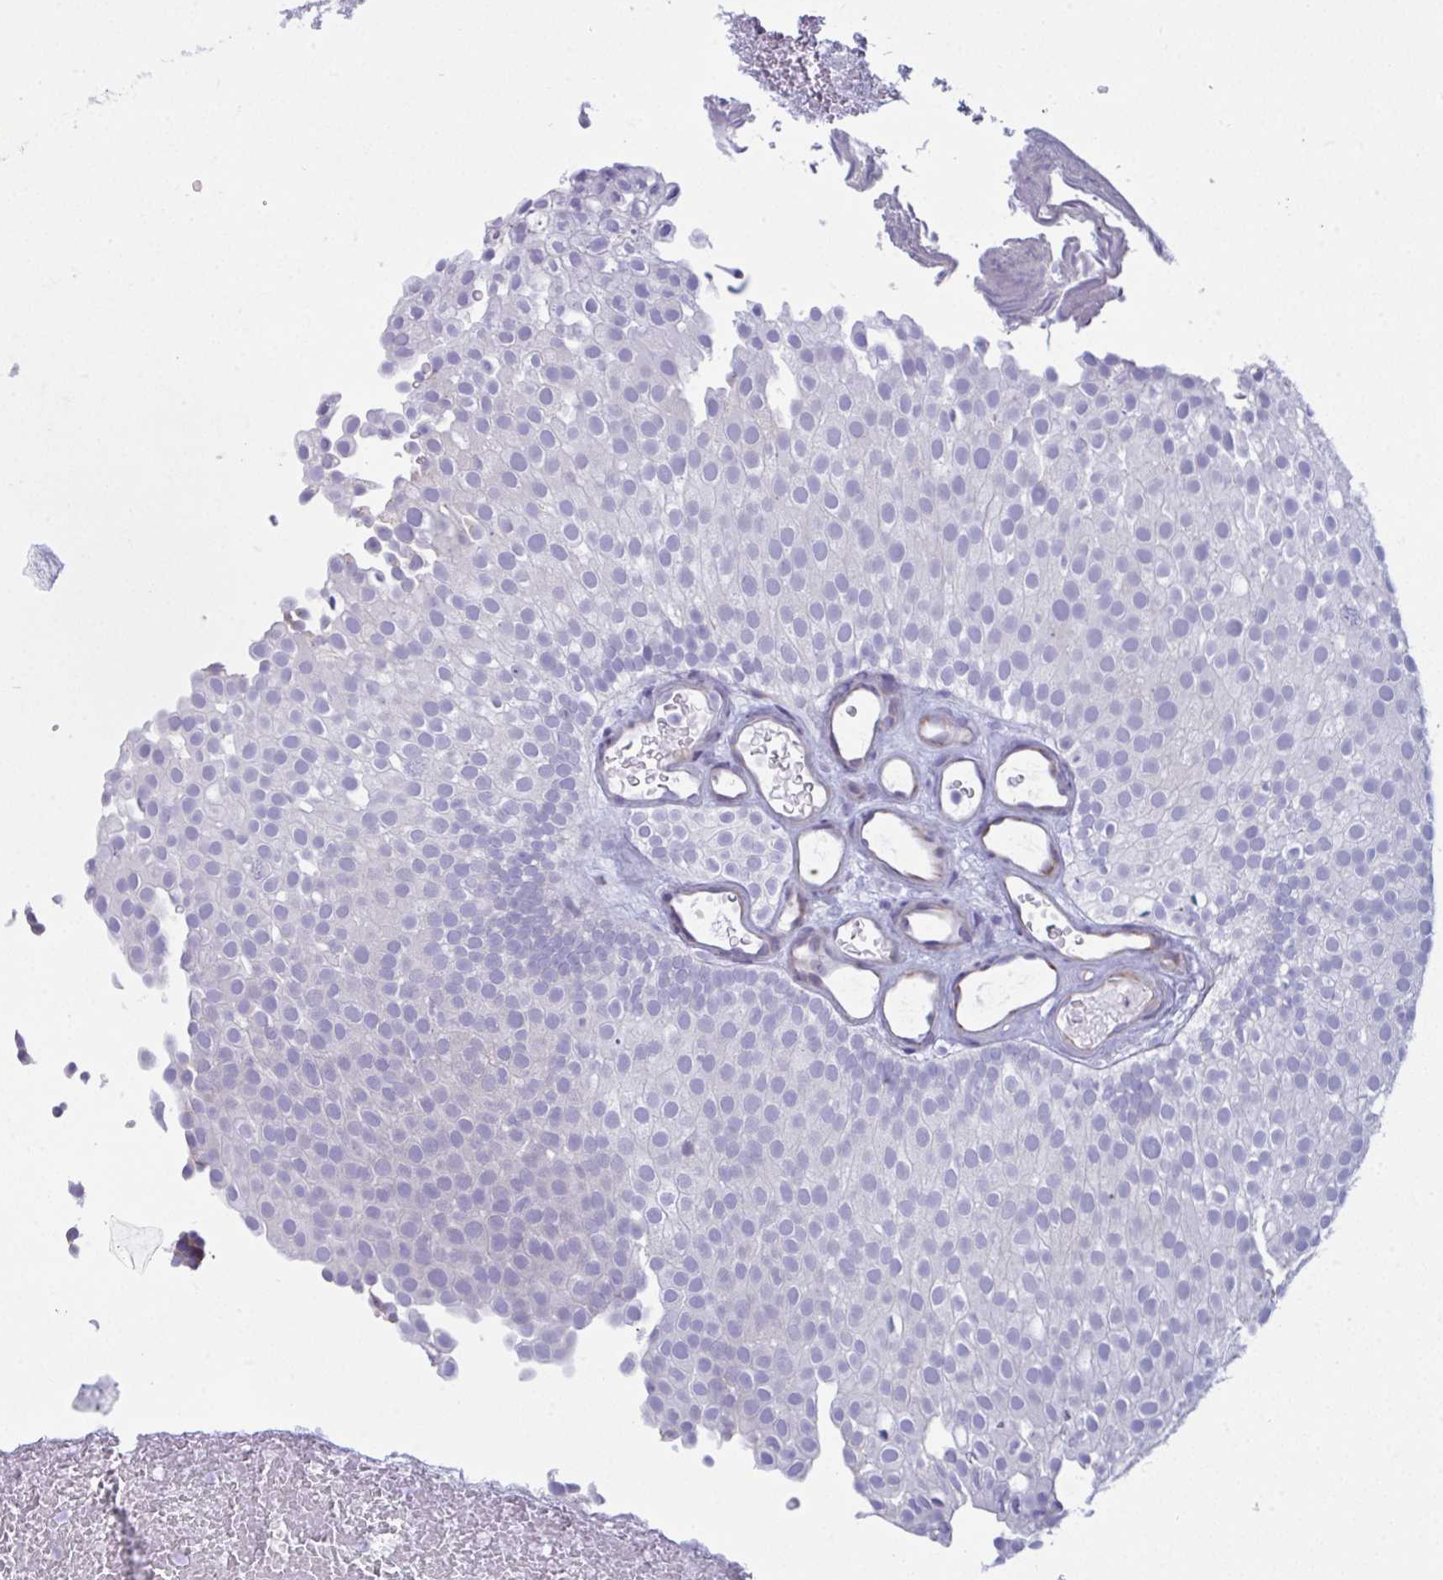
{"staining": {"intensity": "negative", "quantity": "none", "location": "none"}, "tissue": "urothelial cancer", "cell_type": "Tumor cells", "image_type": "cancer", "snomed": [{"axis": "morphology", "description": "Urothelial carcinoma, Low grade"}, {"axis": "topography", "description": "Urinary bladder"}], "caption": "DAB (3,3'-diaminobenzidine) immunohistochemical staining of human urothelial cancer exhibits no significant expression in tumor cells.", "gene": "MYMK", "patient": {"sex": "male", "age": 78}}